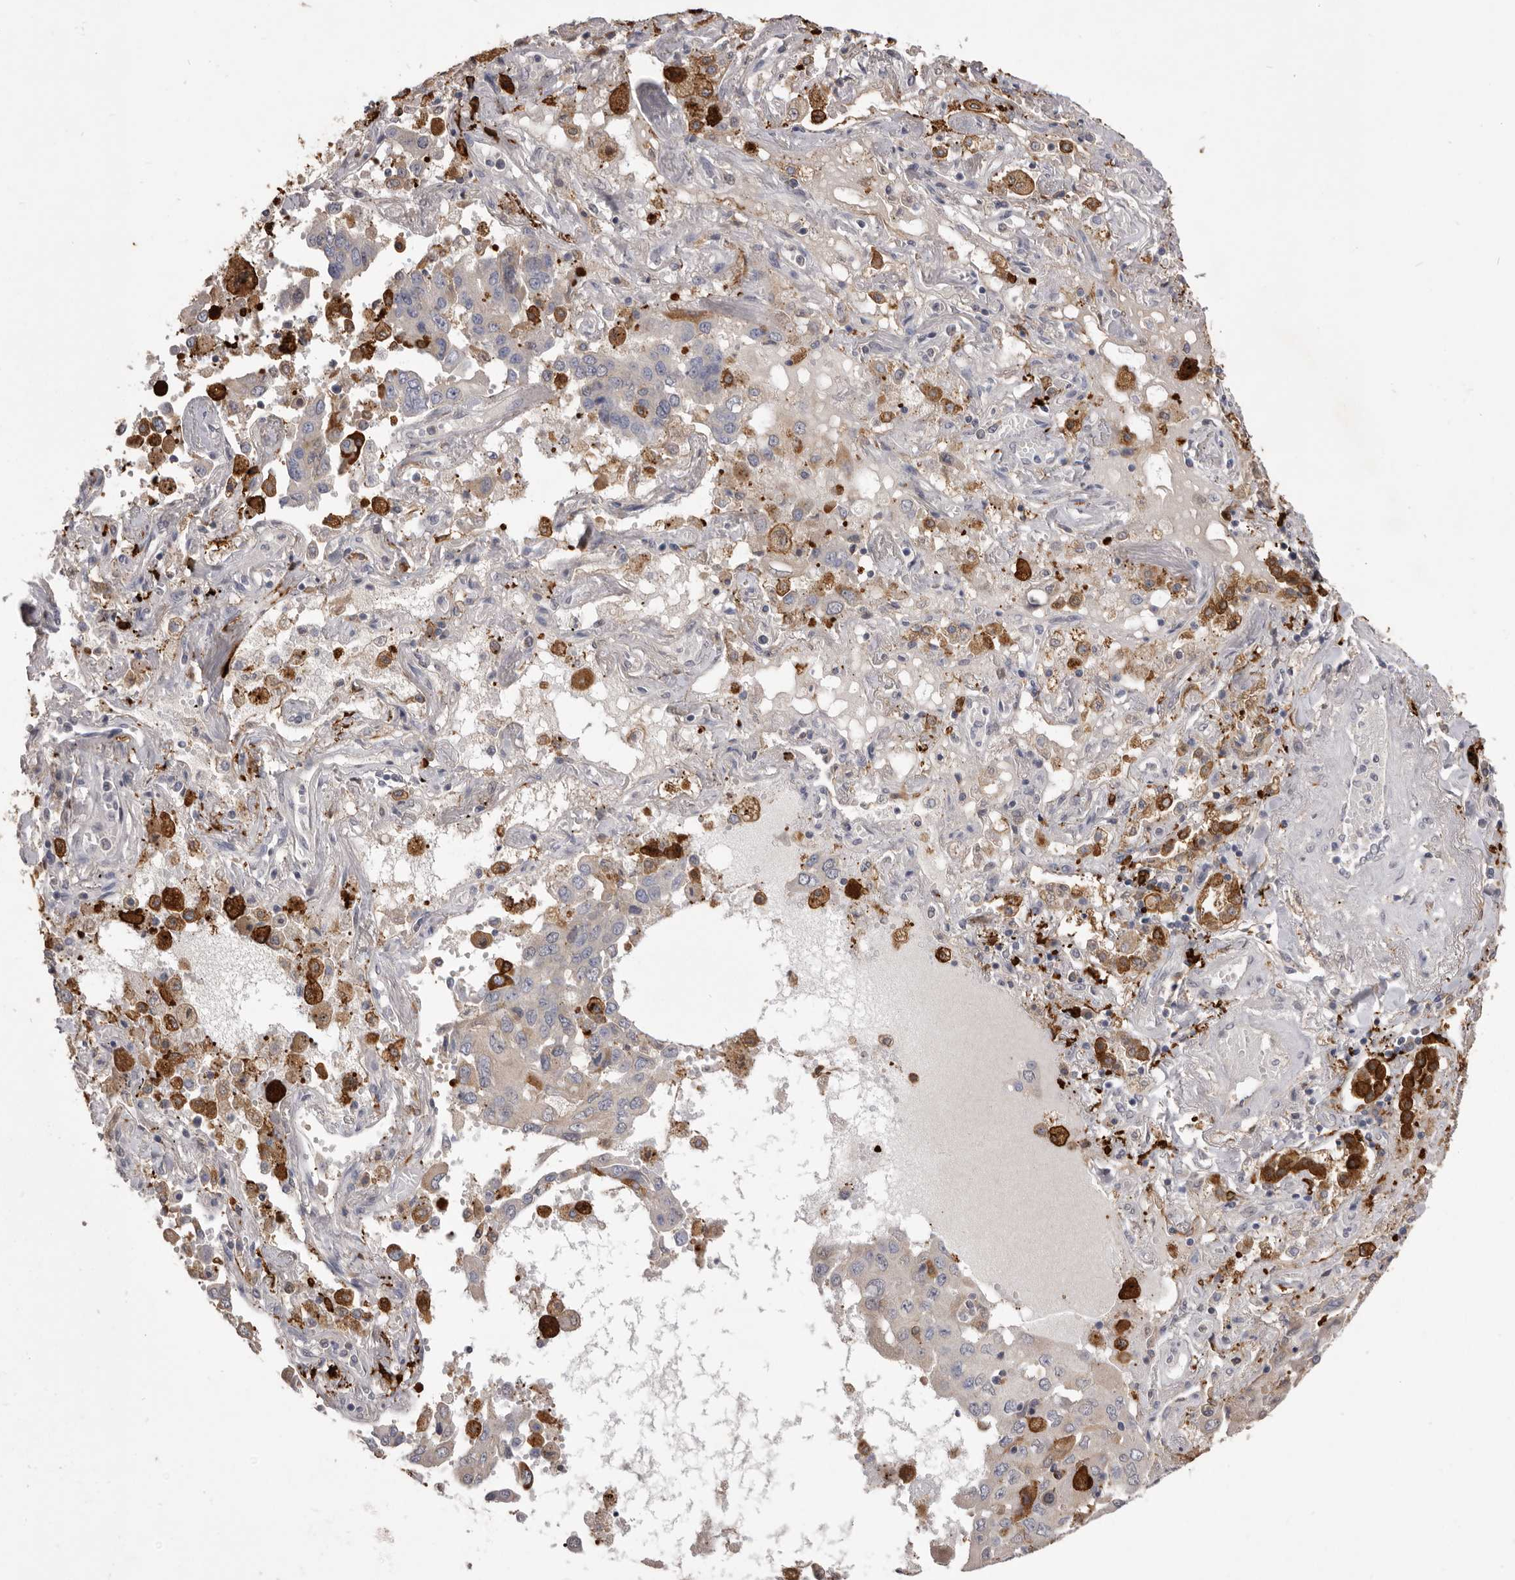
{"staining": {"intensity": "moderate", "quantity": "<25%", "location": "cytoplasmic/membranous"}, "tissue": "lung cancer", "cell_type": "Tumor cells", "image_type": "cancer", "snomed": [{"axis": "morphology", "description": "Adenocarcinoma, NOS"}, {"axis": "topography", "description": "Lung"}], "caption": "DAB (3,3'-diaminobenzidine) immunohistochemical staining of human lung adenocarcinoma demonstrates moderate cytoplasmic/membranous protein positivity in approximately <25% of tumor cells.", "gene": "VPS45", "patient": {"sex": "female", "age": 65}}